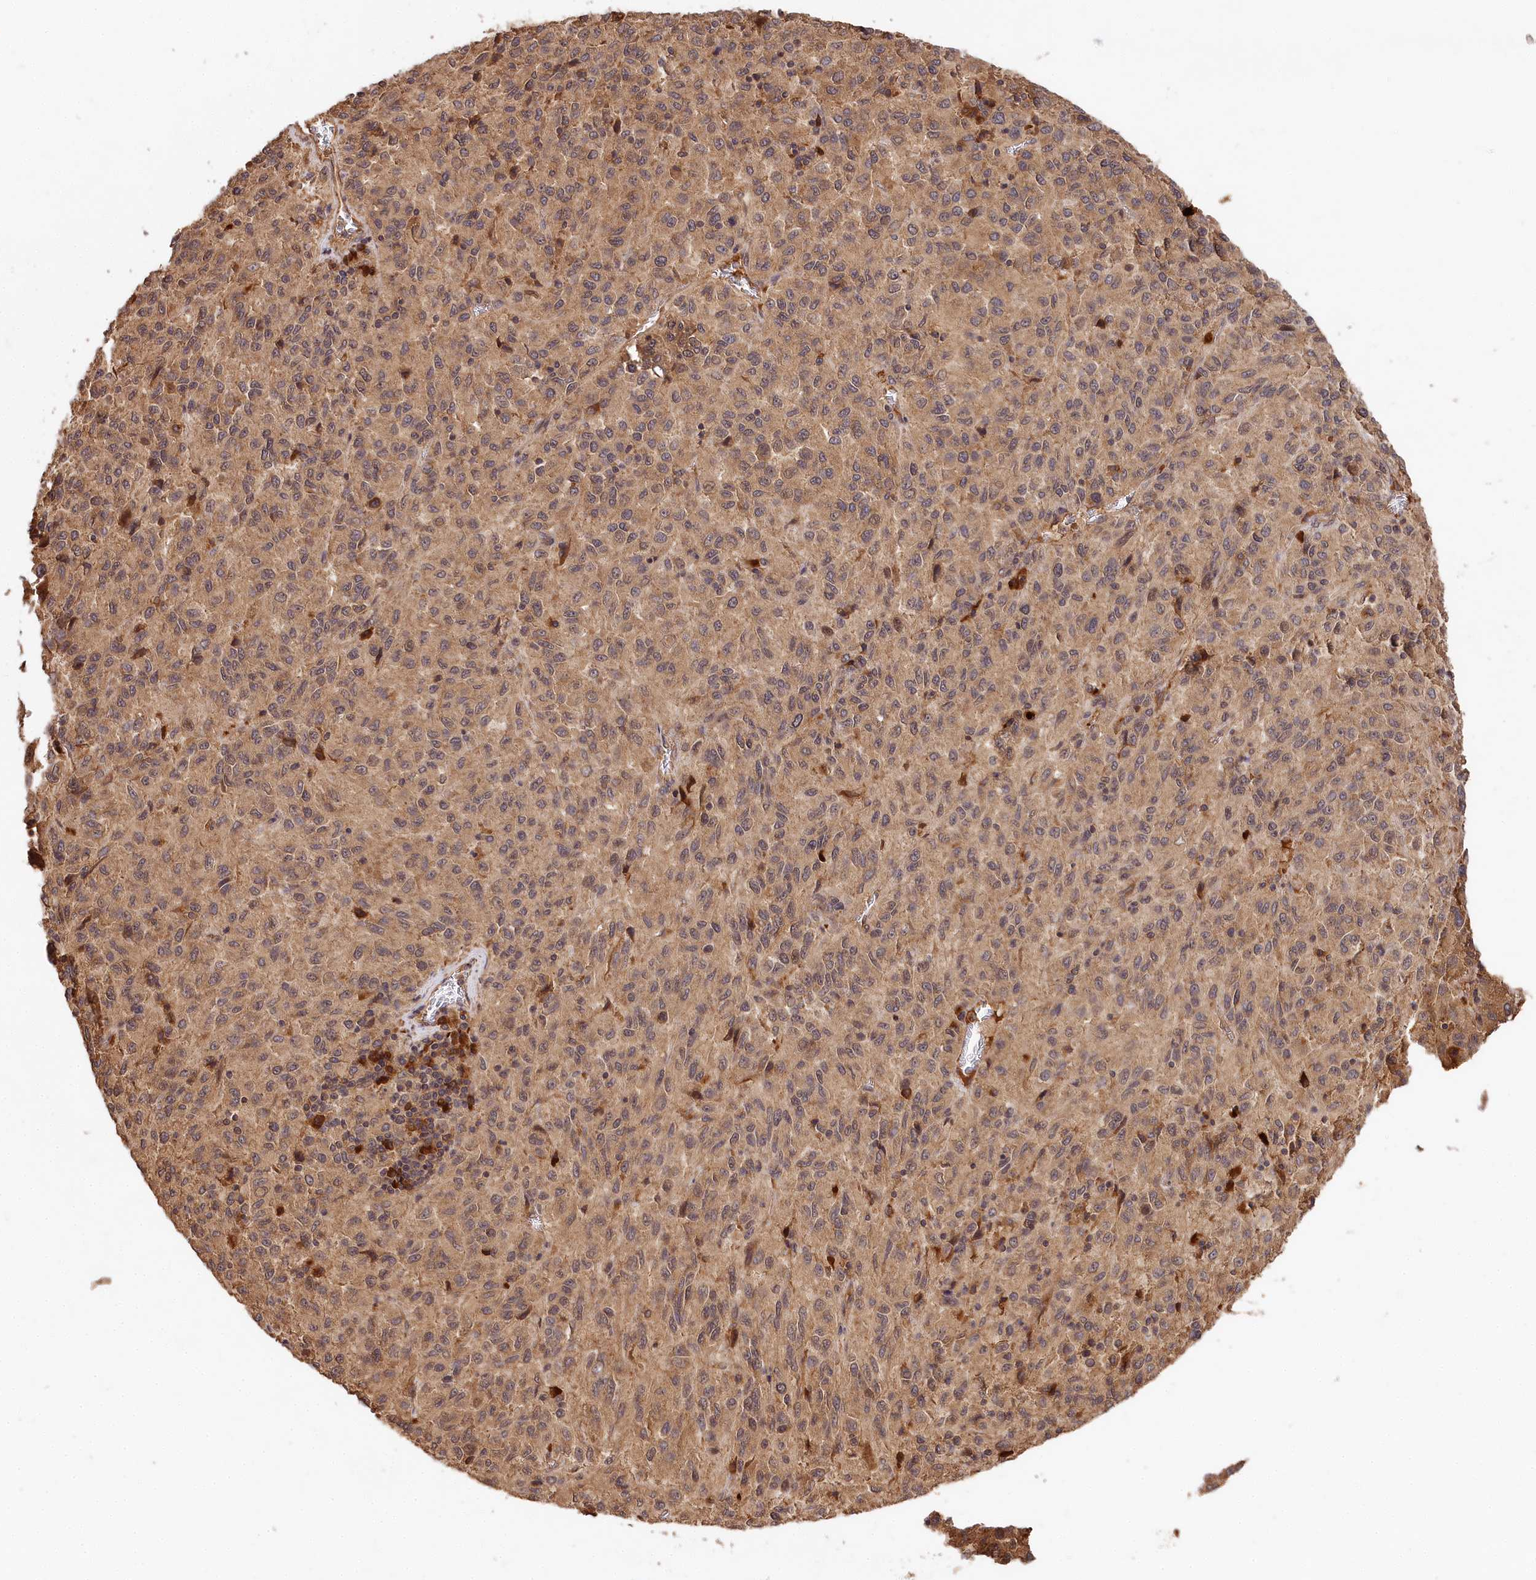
{"staining": {"intensity": "weak", "quantity": ">75%", "location": "cytoplasmic/membranous"}, "tissue": "melanoma", "cell_type": "Tumor cells", "image_type": "cancer", "snomed": [{"axis": "morphology", "description": "Malignant melanoma, Metastatic site"}, {"axis": "topography", "description": "Lung"}], "caption": "Malignant melanoma (metastatic site) stained with DAB (3,3'-diaminobenzidine) immunohistochemistry displays low levels of weak cytoplasmic/membranous positivity in approximately >75% of tumor cells.", "gene": "MCF2L2", "patient": {"sex": "male", "age": 64}}